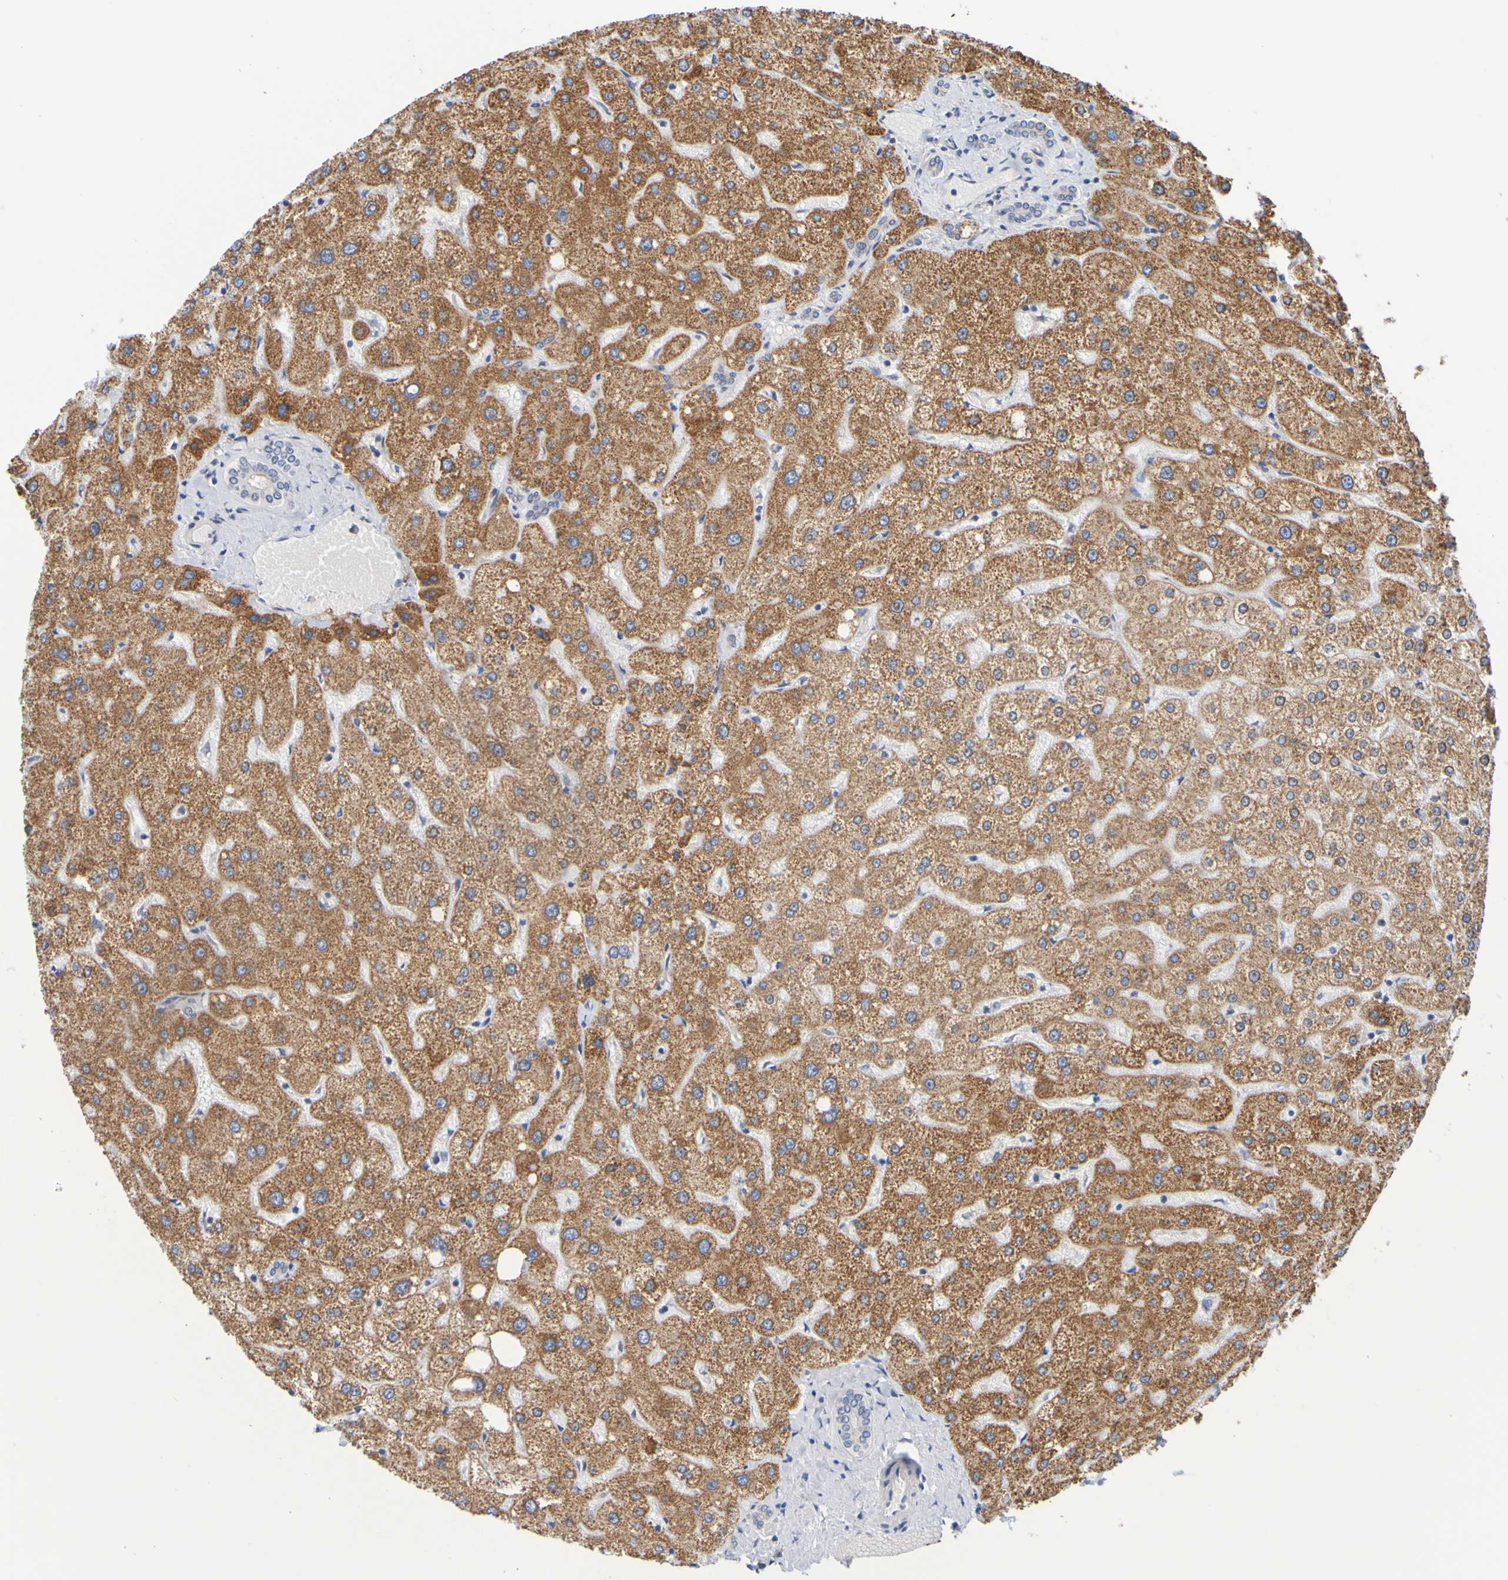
{"staining": {"intensity": "weak", "quantity": ">75%", "location": "cytoplasmic/membranous"}, "tissue": "liver", "cell_type": "Cholangiocytes", "image_type": "normal", "snomed": [{"axis": "morphology", "description": "Normal tissue, NOS"}, {"axis": "topography", "description": "Liver"}], "caption": "Immunohistochemical staining of benign liver reveals weak cytoplasmic/membranous protein expression in approximately >75% of cholangiocytes.", "gene": "SIL1", "patient": {"sex": "male", "age": 73}}